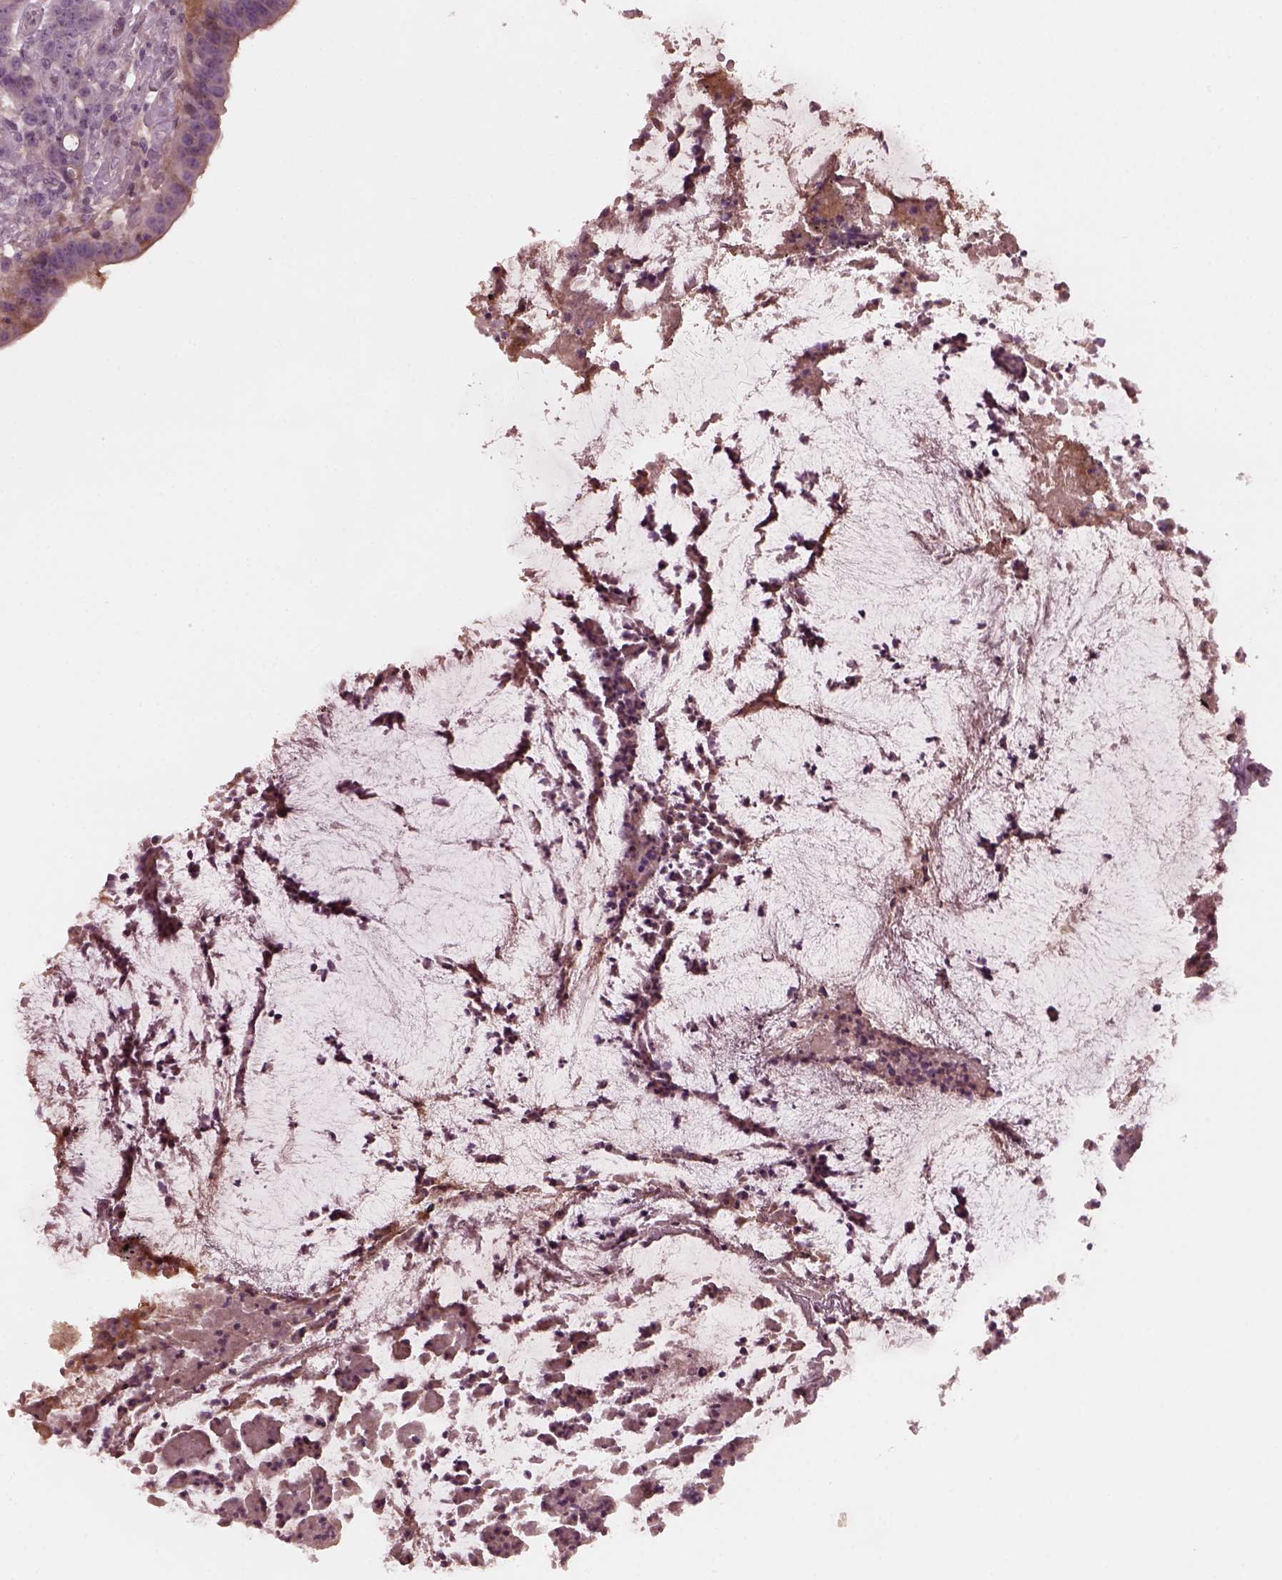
{"staining": {"intensity": "weak", "quantity": "<25%", "location": "cytoplasmic/membranous"}, "tissue": "colorectal cancer", "cell_type": "Tumor cells", "image_type": "cancer", "snomed": [{"axis": "morphology", "description": "Adenocarcinoma, NOS"}, {"axis": "topography", "description": "Colon"}], "caption": "High magnification brightfield microscopy of adenocarcinoma (colorectal) stained with DAB (brown) and counterstained with hematoxylin (blue): tumor cells show no significant staining. (Stains: DAB IHC with hematoxylin counter stain, Microscopy: brightfield microscopy at high magnification).", "gene": "PORCN", "patient": {"sex": "female", "age": 43}}